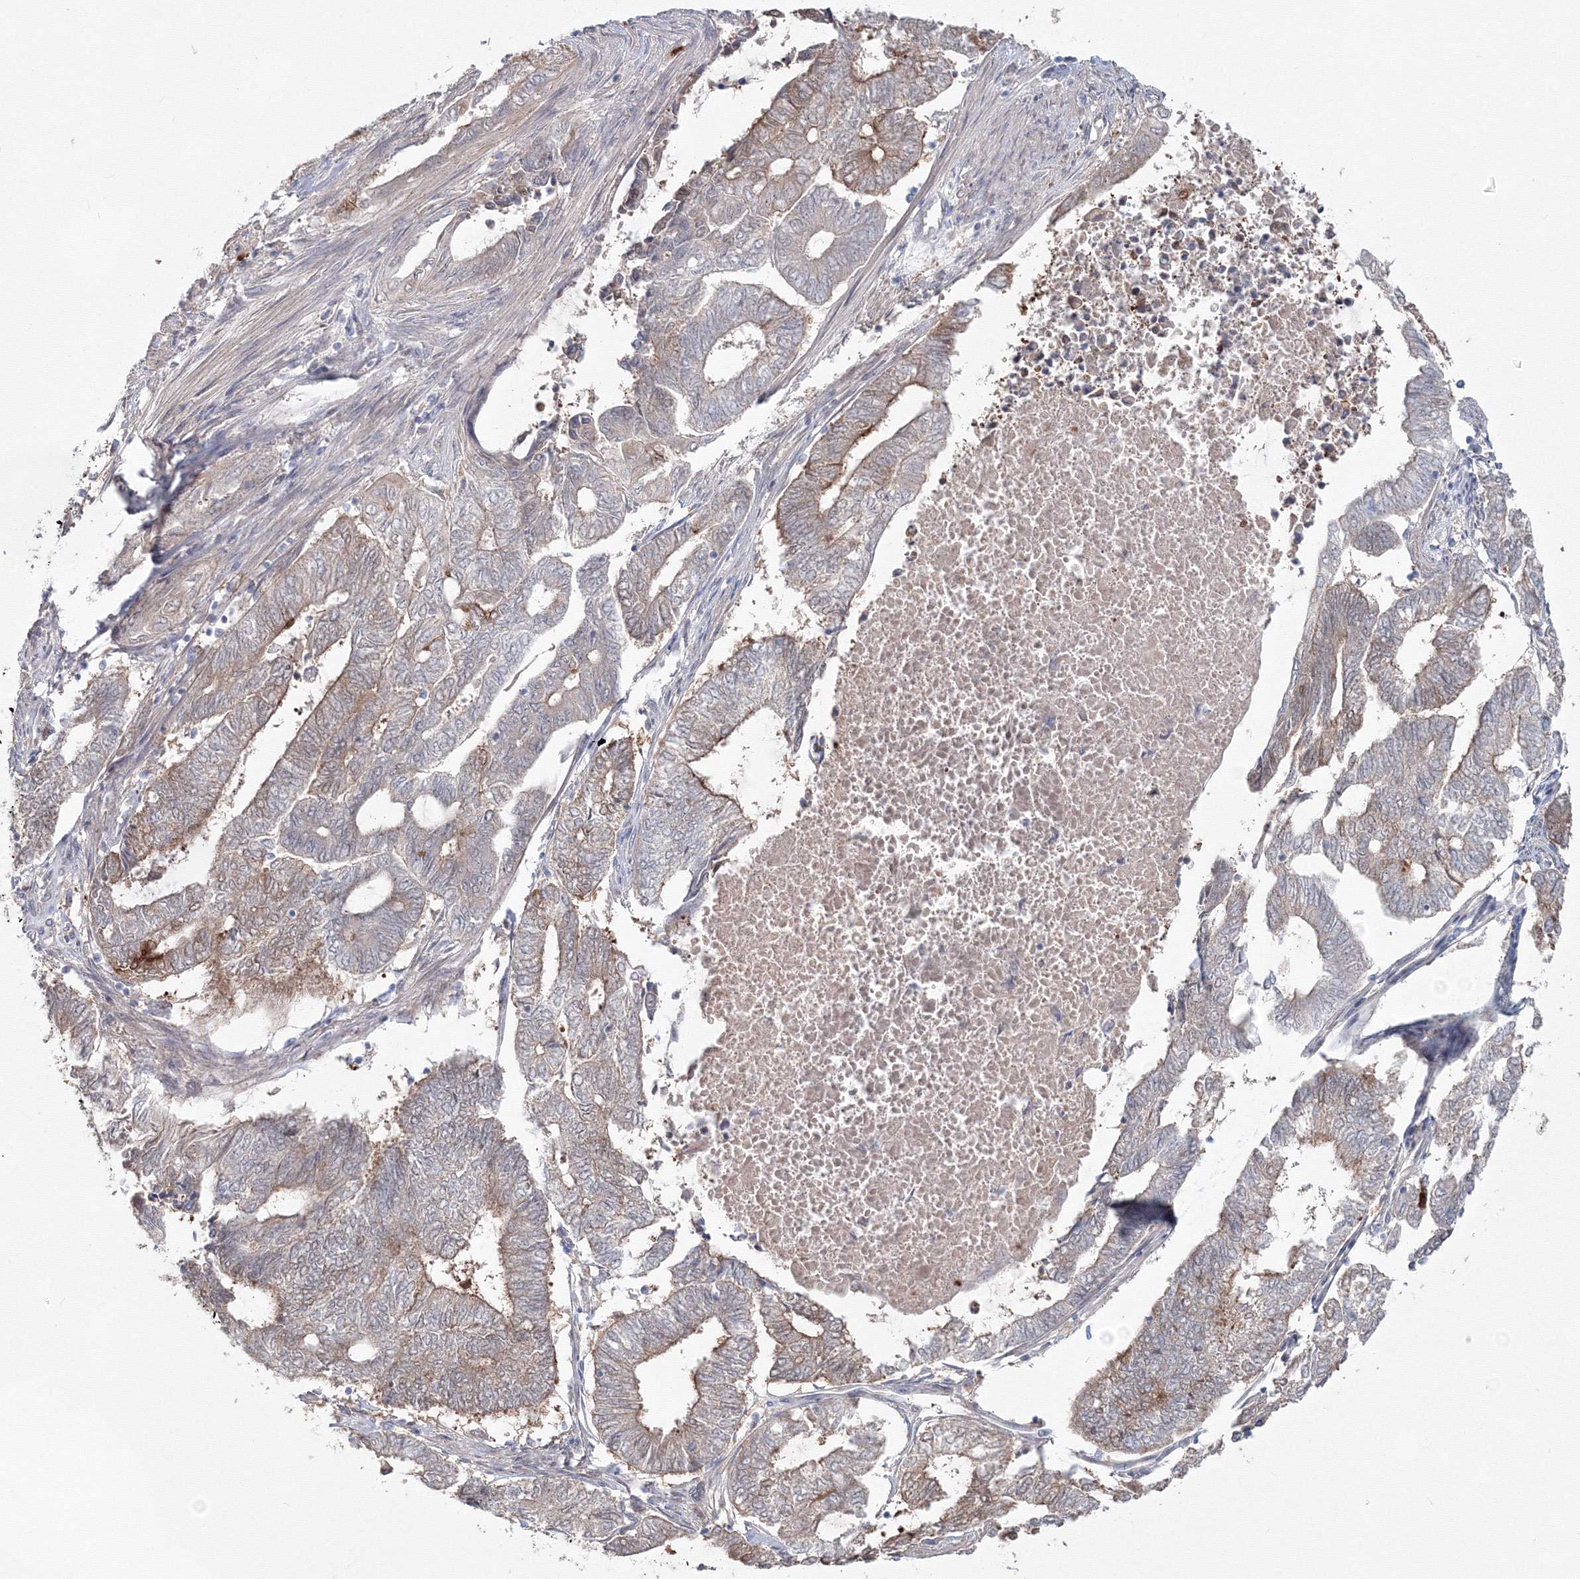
{"staining": {"intensity": "moderate", "quantity": "<25%", "location": "cytoplasmic/membranous"}, "tissue": "endometrial cancer", "cell_type": "Tumor cells", "image_type": "cancer", "snomed": [{"axis": "morphology", "description": "Adenocarcinoma, NOS"}, {"axis": "topography", "description": "Uterus"}, {"axis": "topography", "description": "Endometrium"}], "caption": "This image shows immunohistochemistry staining of human endometrial cancer (adenocarcinoma), with low moderate cytoplasmic/membranous positivity in about <25% of tumor cells.", "gene": "MKRN2", "patient": {"sex": "female", "age": 70}}